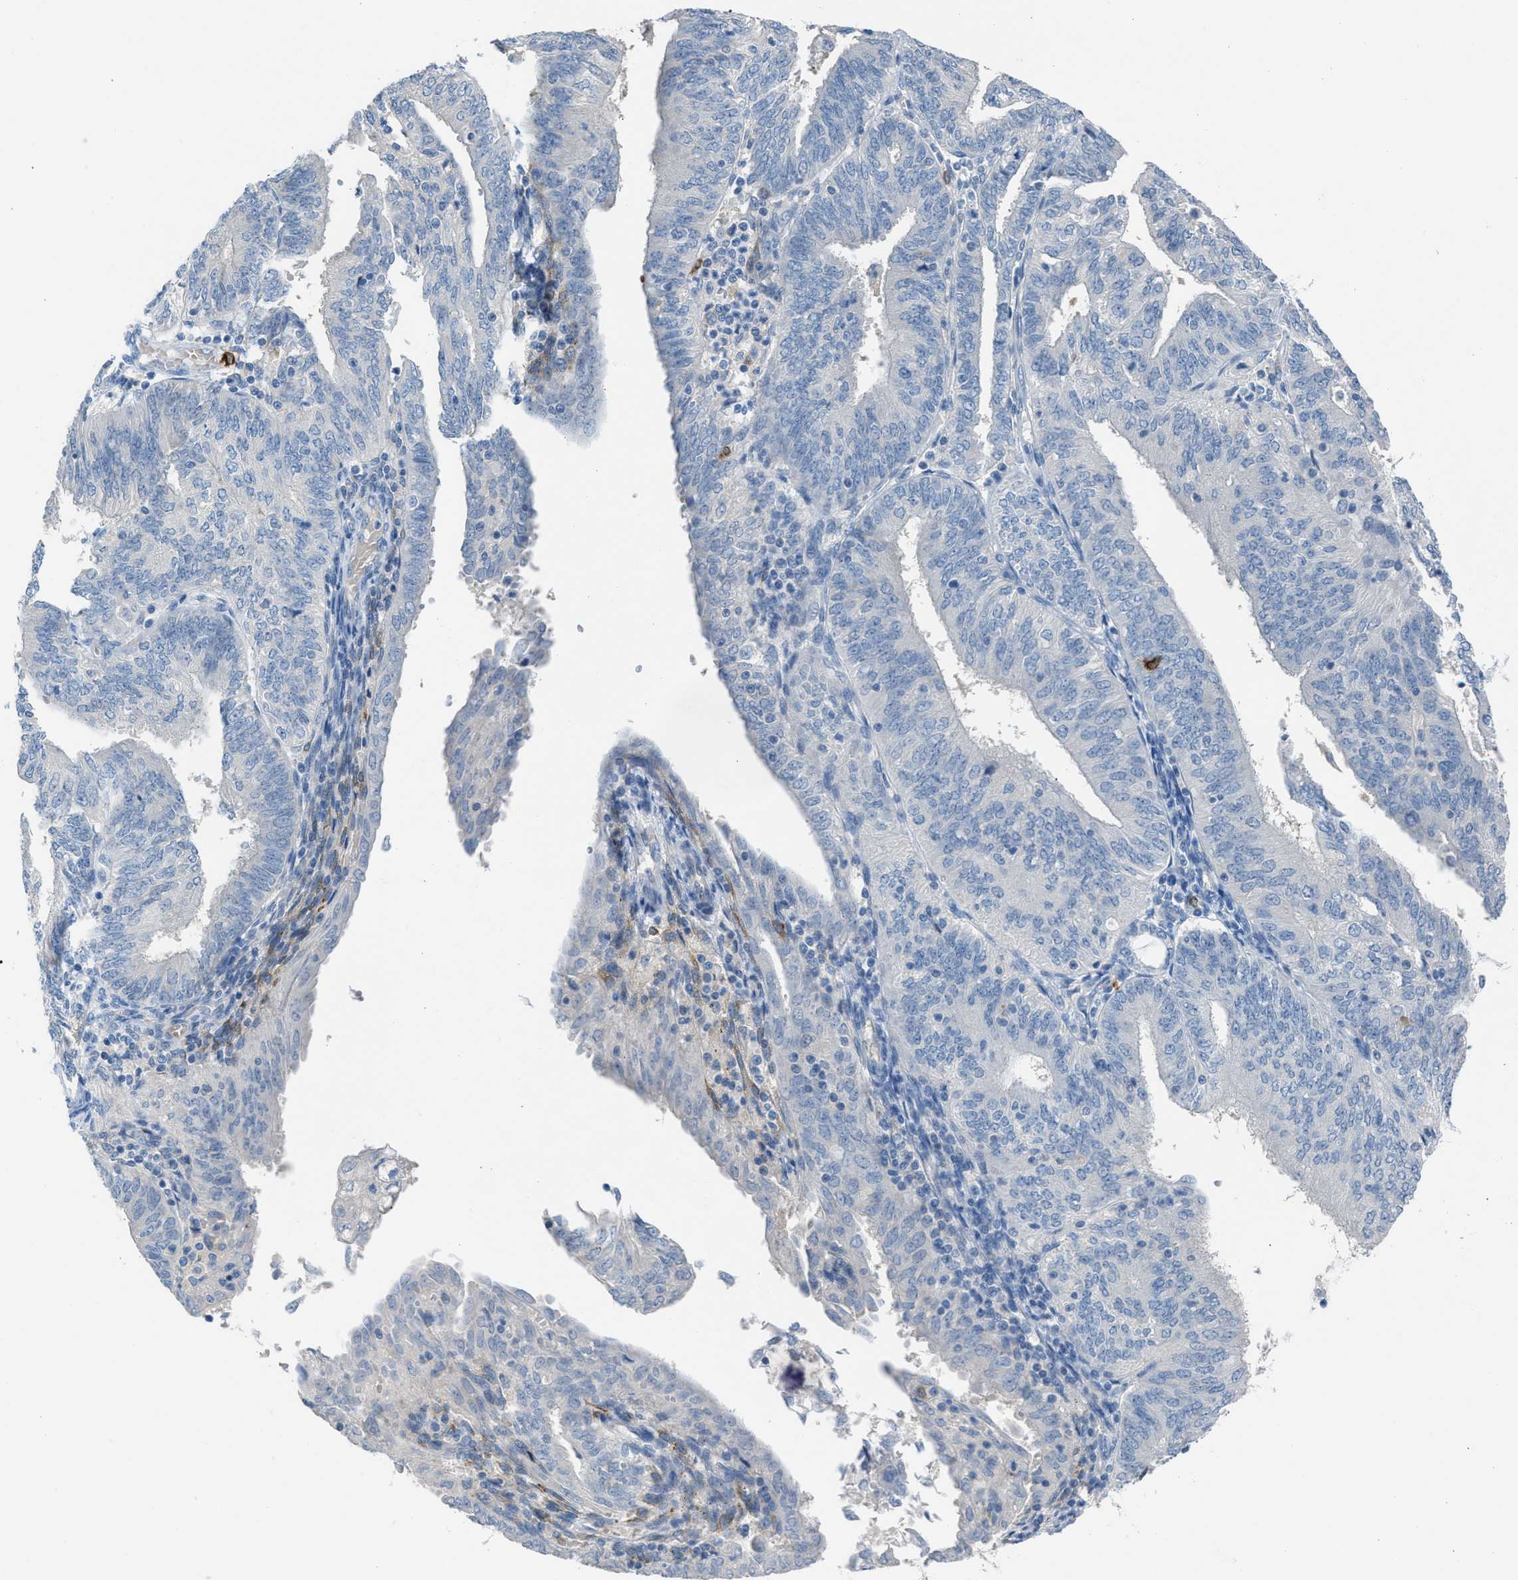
{"staining": {"intensity": "negative", "quantity": "none", "location": "none"}, "tissue": "endometrial cancer", "cell_type": "Tumor cells", "image_type": "cancer", "snomed": [{"axis": "morphology", "description": "Adenocarcinoma, NOS"}, {"axis": "topography", "description": "Endometrium"}], "caption": "Tumor cells are negative for protein expression in human endometrial cancer.", "gene": "CLEC10A", "patient": {"sex": "female", "age": 58}}